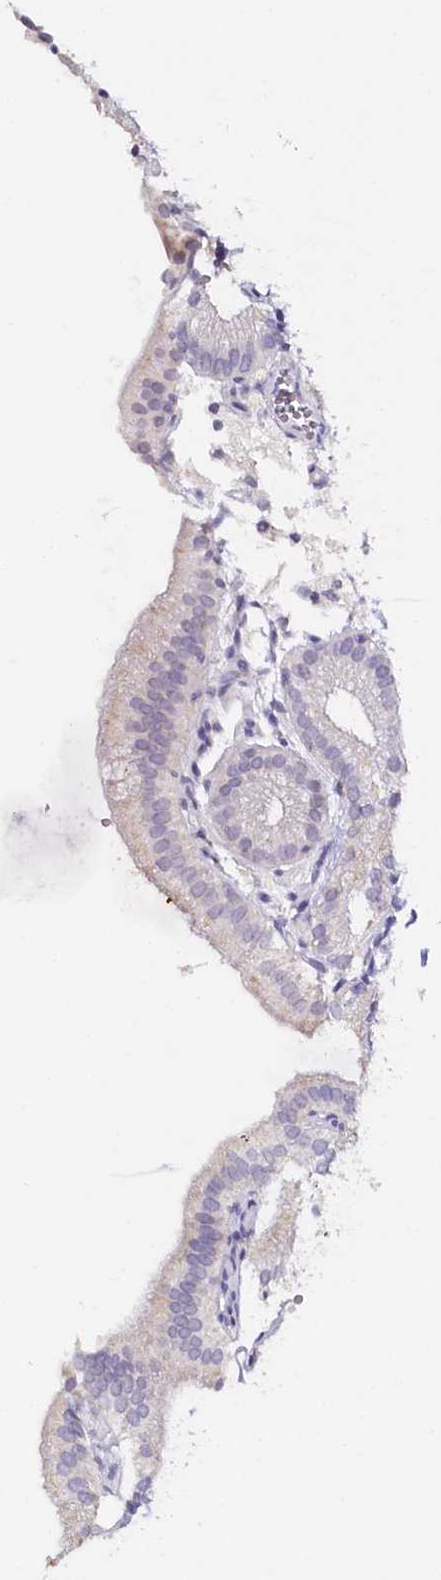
{"staining": {"intensity": "negative", "quantity": "none", "location": "none"}, "tissue": "gallbladder", "cell_type": "Glandular cells", "image_type": "normal", "snomed": [{"axis": "morphology", "description": "Normal tissue, NOS"}, {"axis": "topography", "description": "Gallbladder"}], "caption": "There is no significant staining in glandular cells of gallbladder. (DAB (3,3'-diaminobenzidine) immunohistochemistry, high magnification).", "gene": "TP53", "patient": {"sex": "male", "age": 55}}